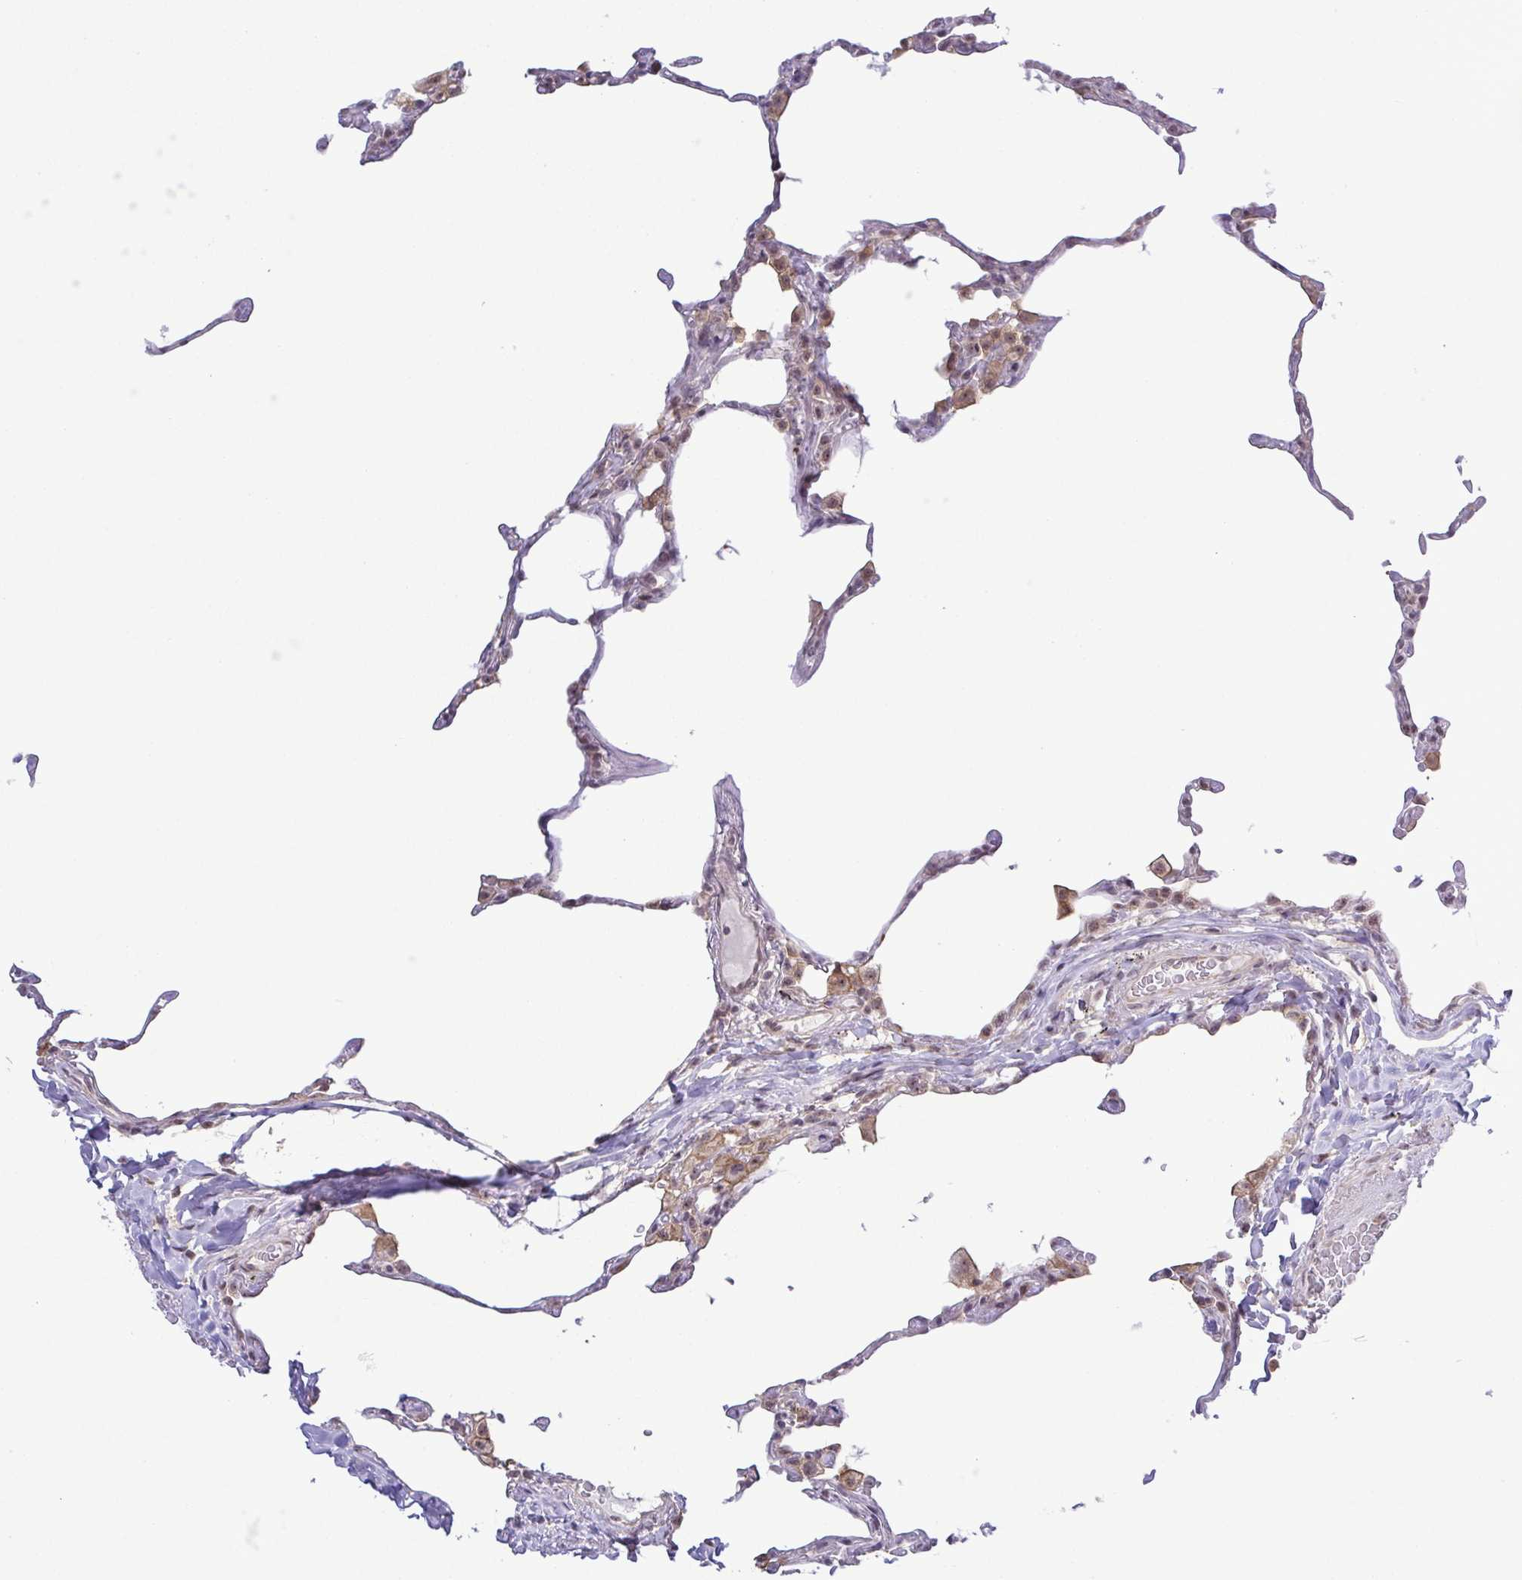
{"staining": {"intensity": "weak", "quantity": "25%-75%", "location": "cytoplasmic/membranous,nuclear"}, "tissue": "lung", "cell_type": "Alveolar cells", "image_type": "normal", "snomed": [{"axis": "morphology", "description": "Normal tissue, NOS"}, {"axis": "topography", "description": "Lung"}], "caption": "Immunohistochemistry (DAB (3,3'-diaminobenzidine)) staining of normal lung exhibits weak cytoplasmic/membranous,nuclear protein staining in about 25%-75% of alveolar cells. Using DAB (3,3'-diaminobenzidine) (brown) and hematoxylin (blue) stains, captured at high magnification using brightfield microscopy.", "gene": "RSL24D1", "patient": {"sex": "female", "age": 57}}